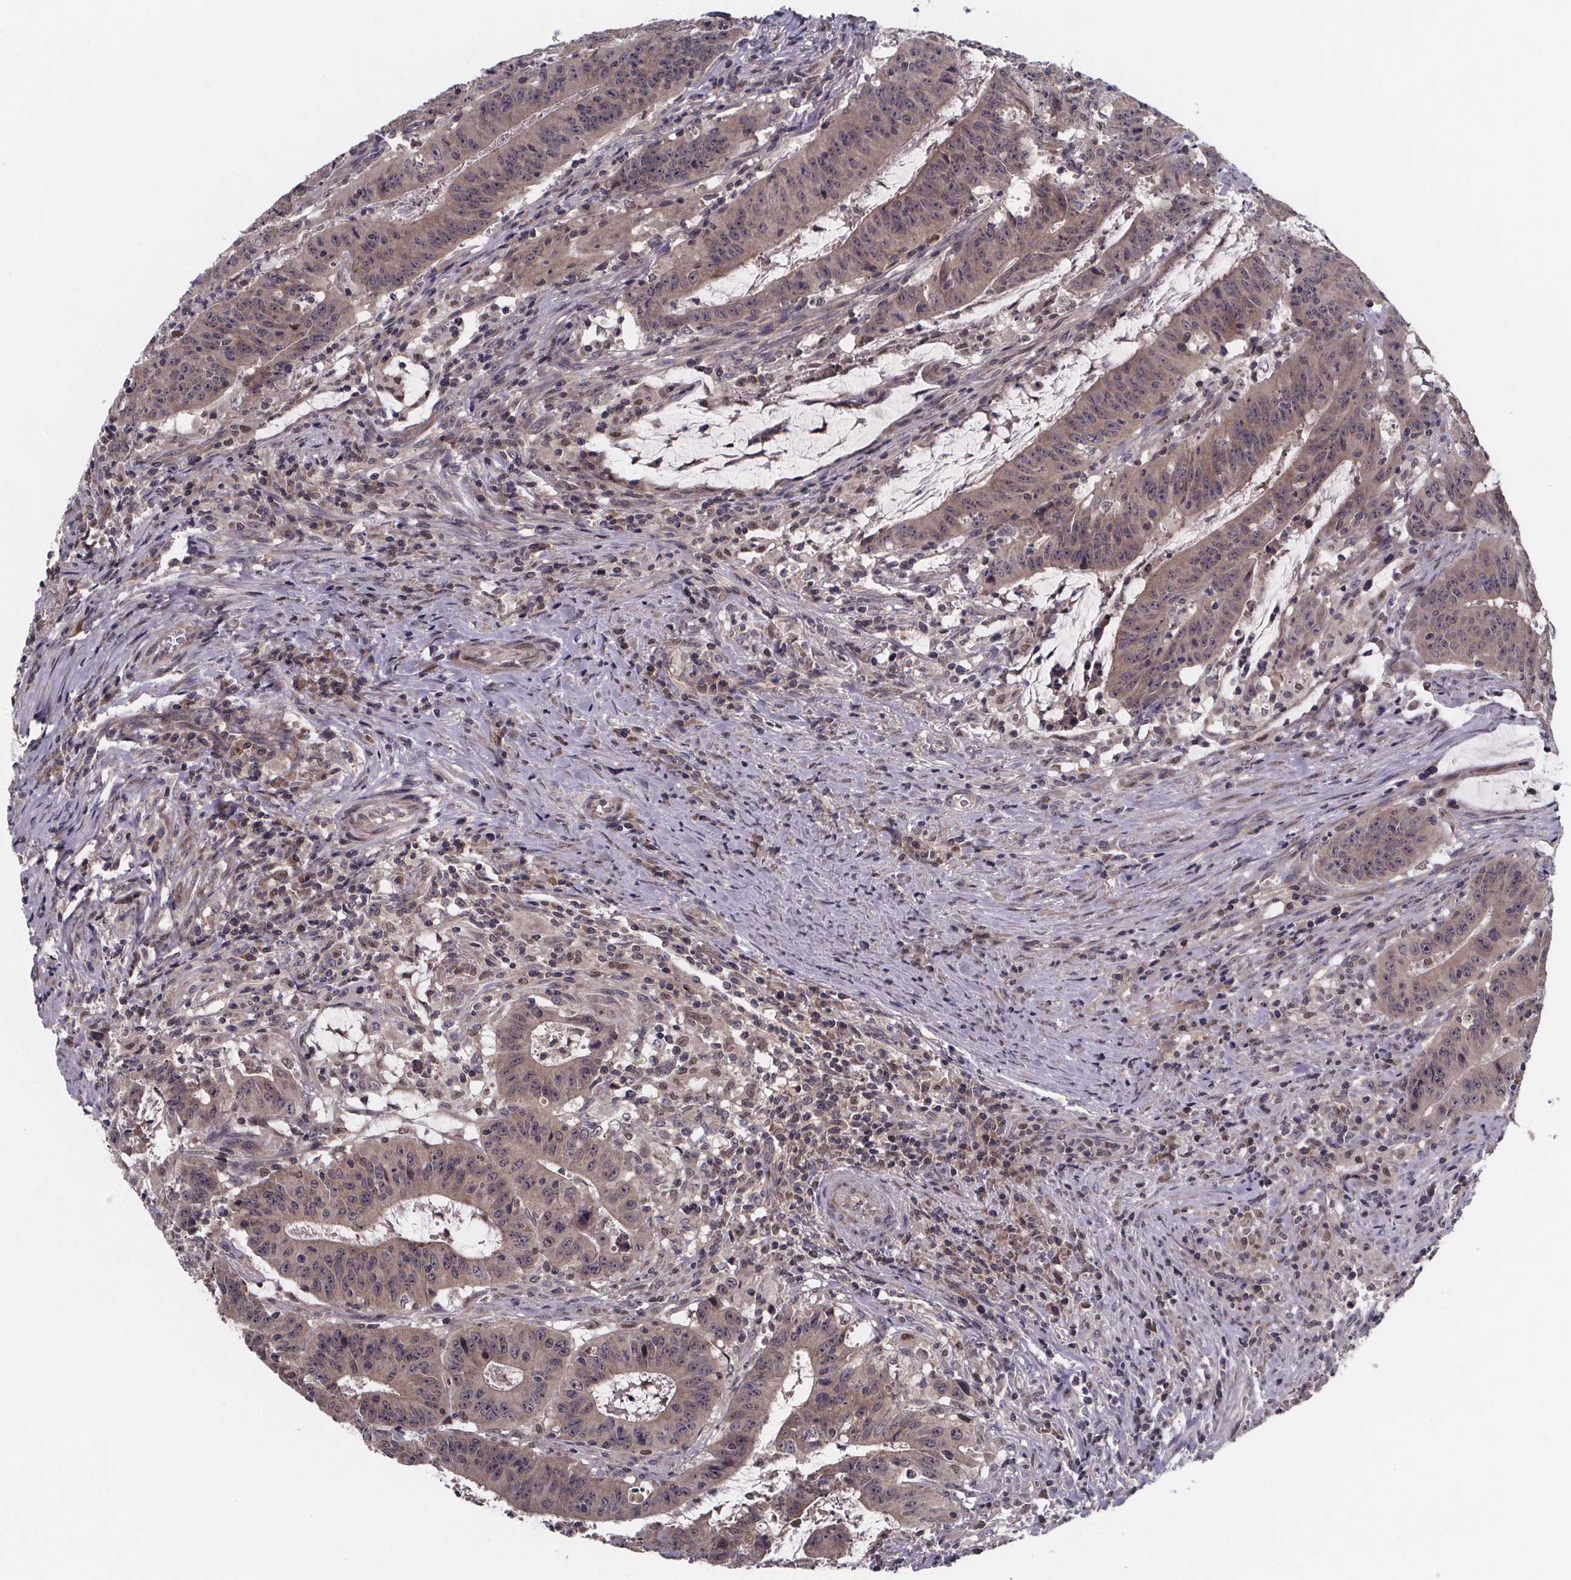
{"staining": {"intensity": "weak", "quantity": "25%-75%", "location": "cytoplasmic/membranous"}, "tissue": "colorectal cancer", "cell_type": "Tumor cells", "image_type": "cancer", "snomed": [{"axis": "morphology", "description": "Adenocarcinoma, NOS"}, {"axis": "topography", "description": "Colon"}], "caption": "DAB immunohistochemical staining of colorectal cancer (adenocarcinoma) displays weak cytoplasmic/membranous protein positivity in approximately 25%-75% of tumor cells.", "gene": "FN3KRP", "patient": {"sex": "male", "age": 33}}